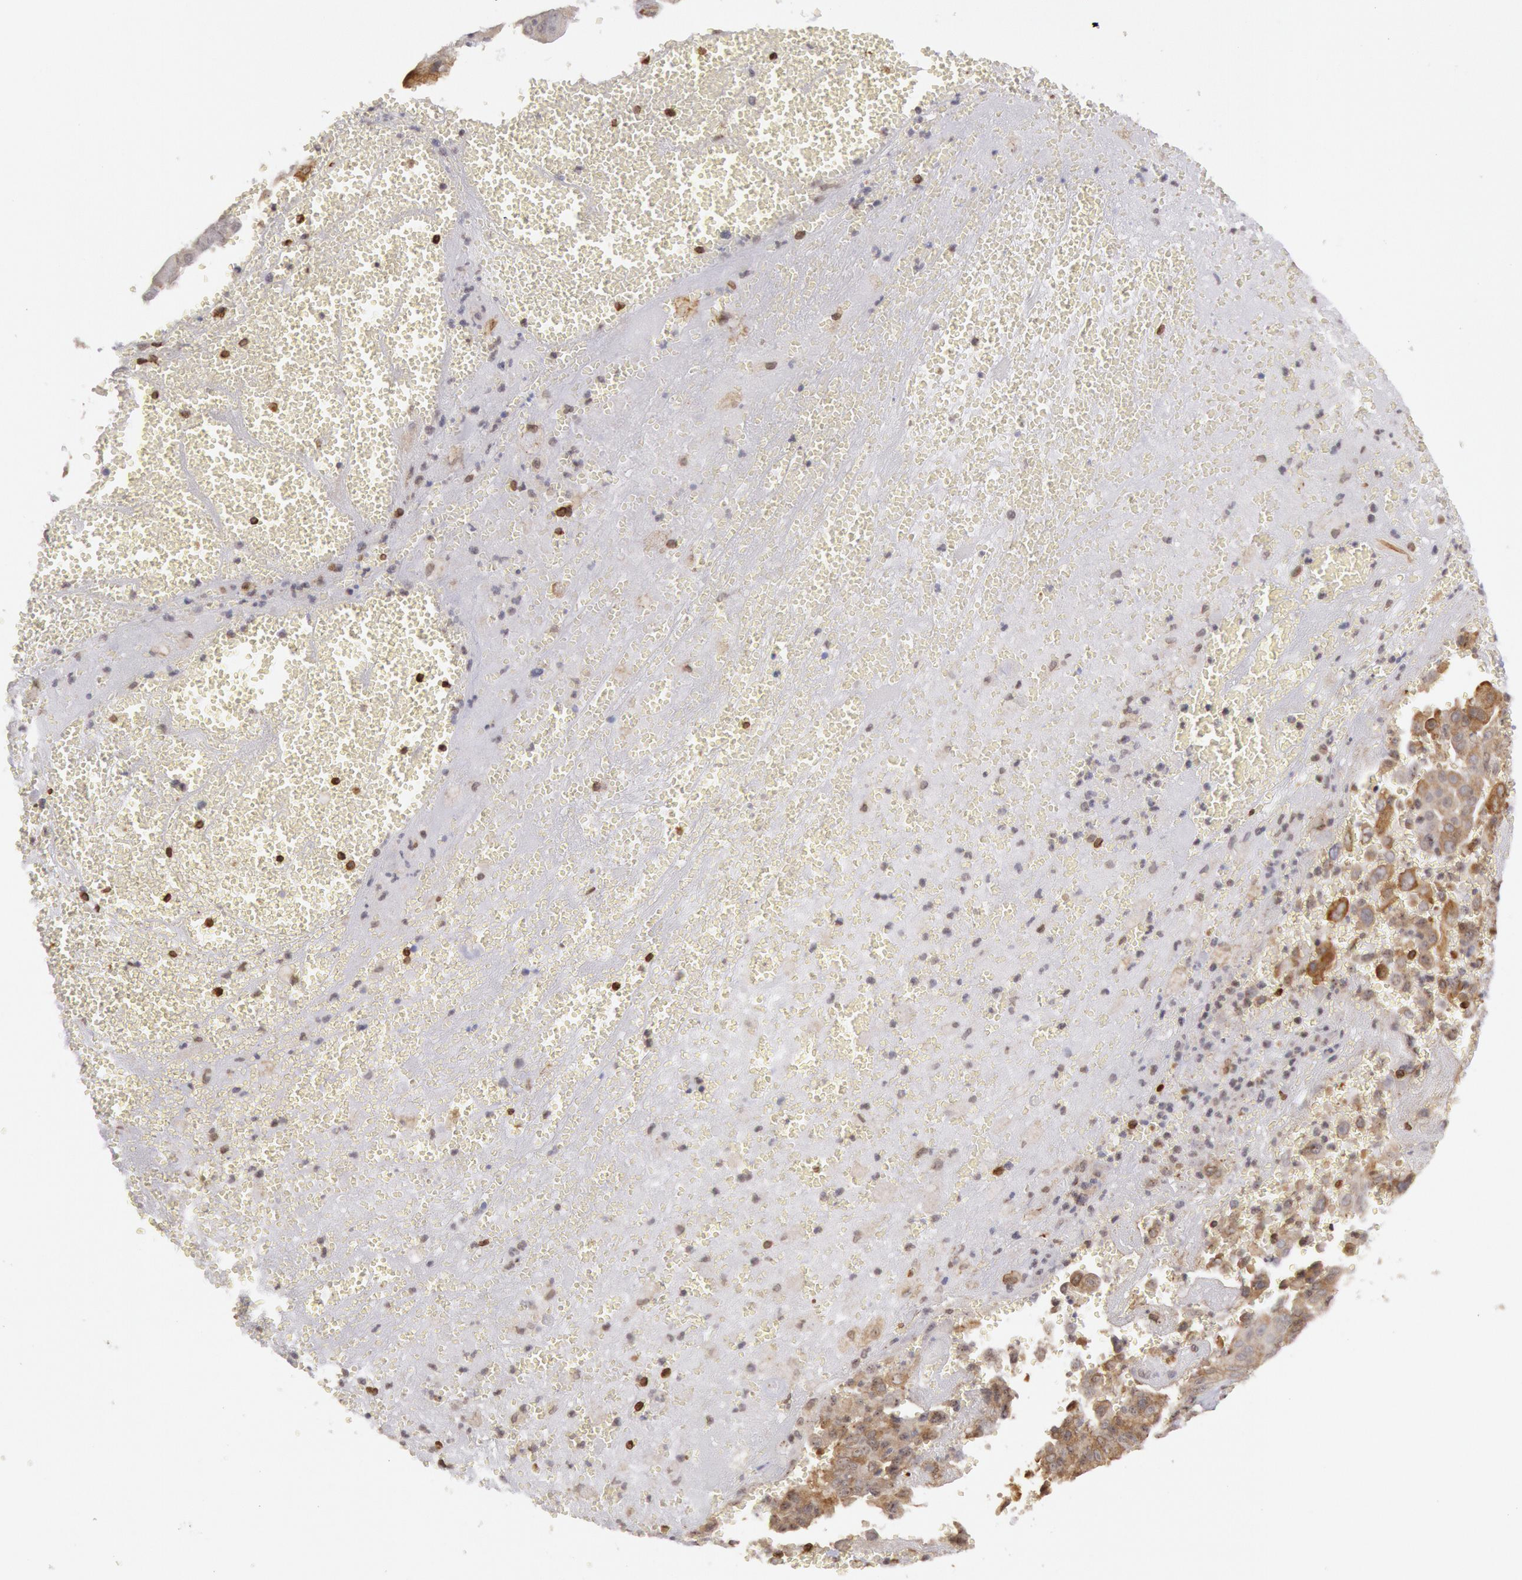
{"staining": {"intensity": "weak", "quantity": "25%-75%", "location": "cytoplasmic/membranous"}, "tissue": "liver cancer", "cell_type": "Tumor cells", "image_type": "cancer", "snomed": [{"axis": "morphology", "description": "Cholangiocarcinoma"}, {"axis": "topography", "description": "Liver"}], "caption": "A brown stain highlights weak cytoplasmic/membranous positivity of a protein in human liver cancer tumor cells.", "gene": "TAP2", "patient": {"sex": "female", "age": 79}}